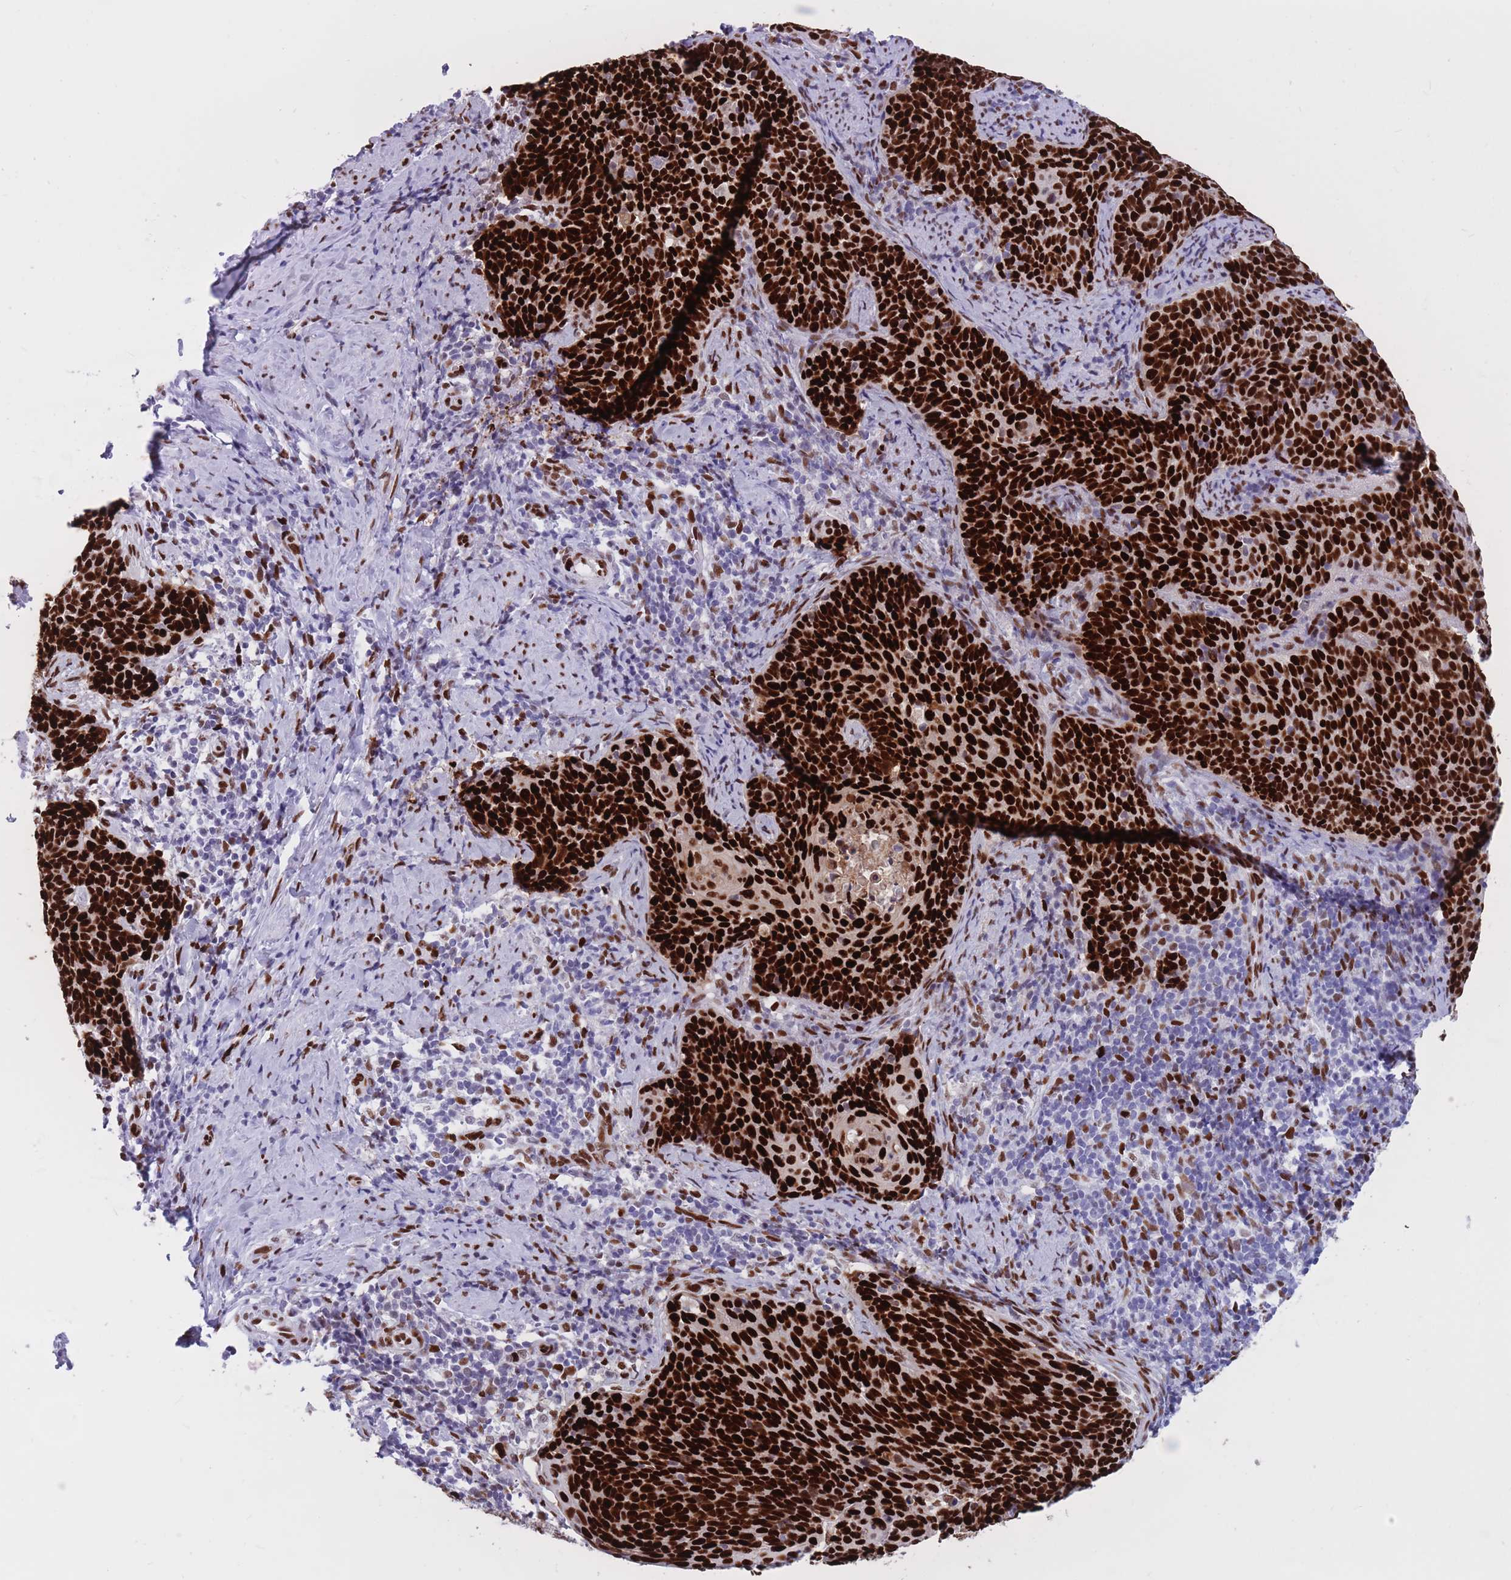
{"staining": {"intensity": "strong", "quantity": ">75%", "location": "nuclear"}, "tissue": "cervical cancer", "cell_type": "Tumor cells", "image_type": "cancer", "snomed": [{"axis": "morphology", "description": "Normal tissue, NOS"}, {"axis": "morphology", "description": "Squamous cell carcinoma, NOS"}, {"axis": "topography", "description": "Cervix"}], "caption": "Protein expression analysis of cervical cancer demonstrates strong nuclear expression in about >75% of tumor cells.", "gene": "NASP", "patient": {"sex": "female", "age": 39}}